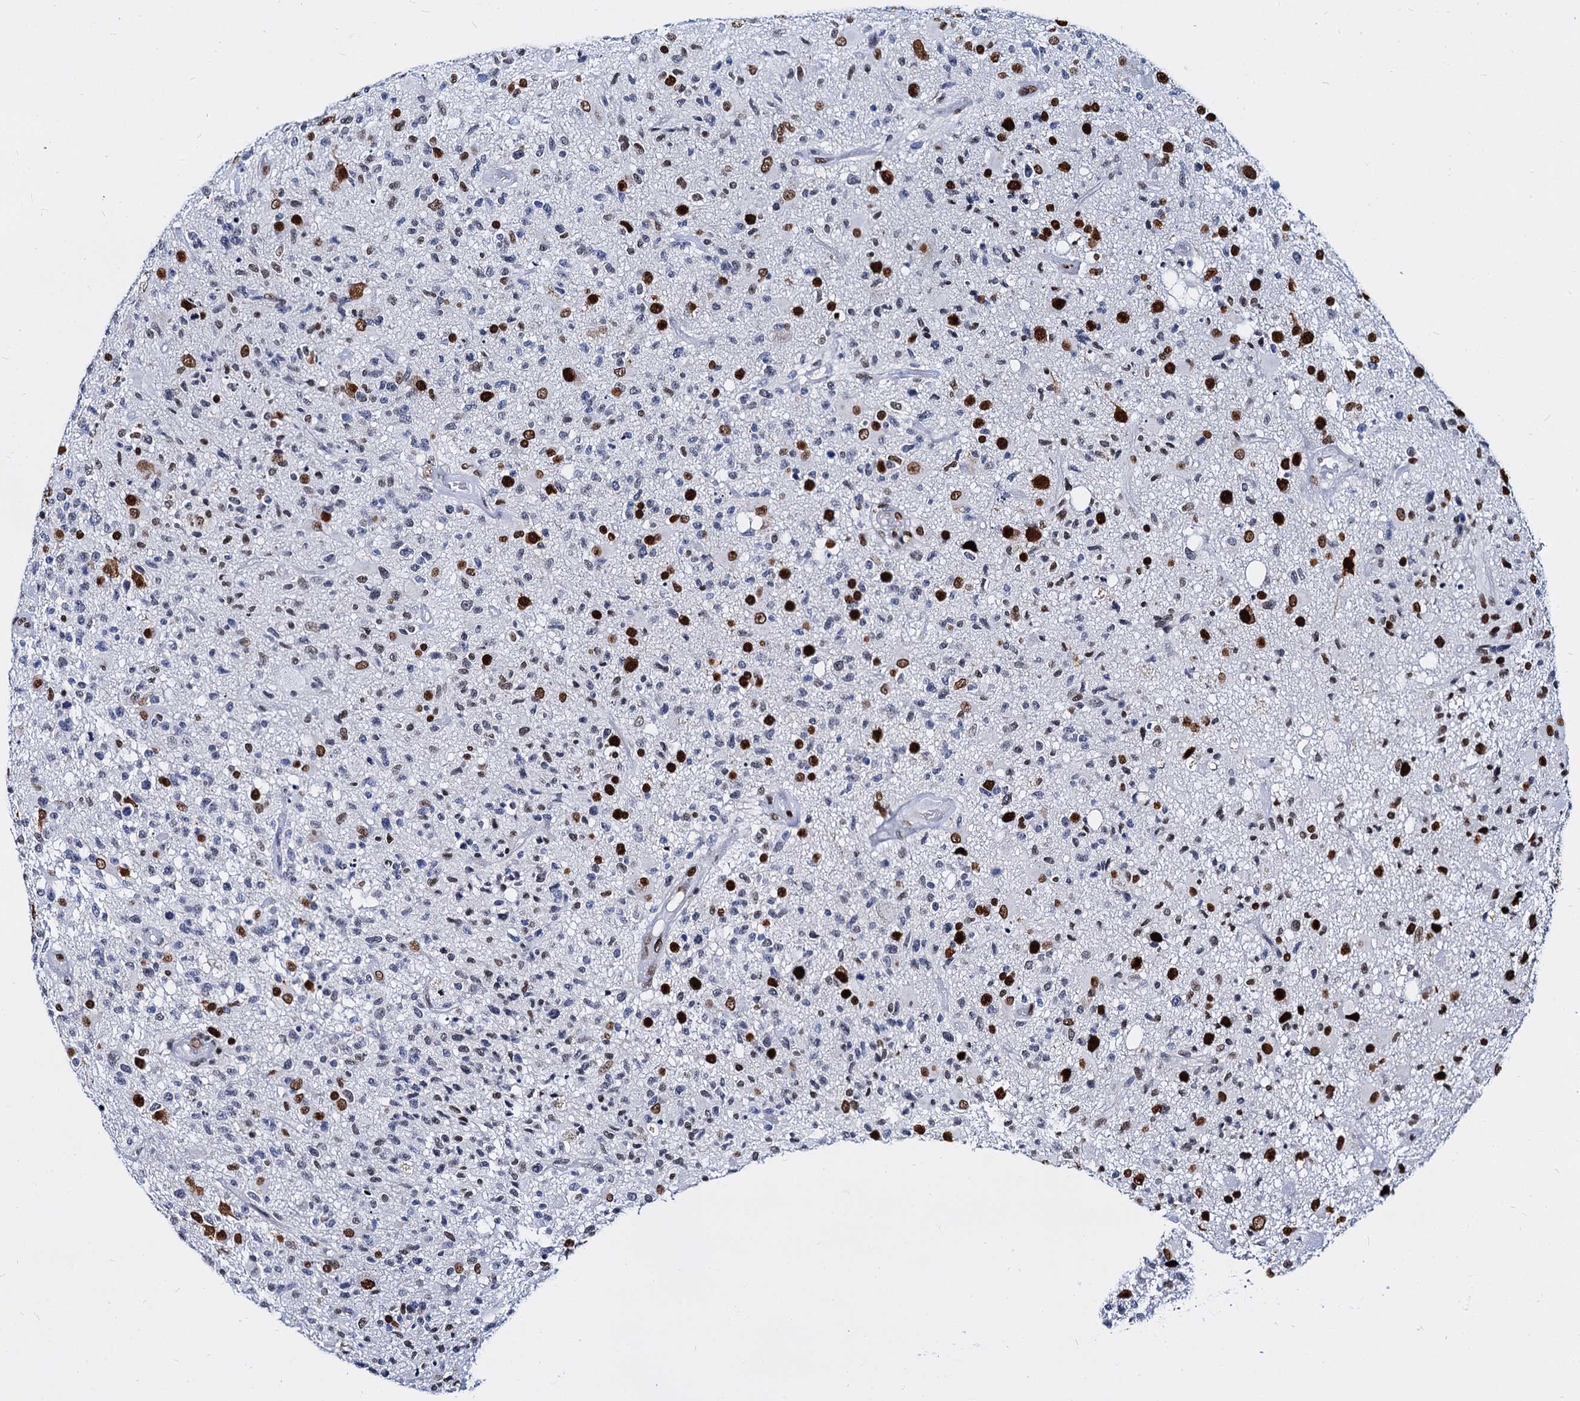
{"staining": {"intensity": "strong", "quantity": "25%-75%", "location": "nuclear"}, "tissue": "glioma", "cell_type": "Tumor cells", "image_type": "cancer", "snomed": [{"axis": "morphology", "description": "Glioma, malignant, High grade"}, {"axis": "morphology", "description": "Glioblastoma, NOS"}, {"axis": "topography", "description": "Brain"}], "caption": "IHC of human glioma demonstrates high levels of strong nuclear positivity in approximately 25%-75% of tumor cells.", "gene": "CMAS", "patient": {"sex": "male", "age": 60}}